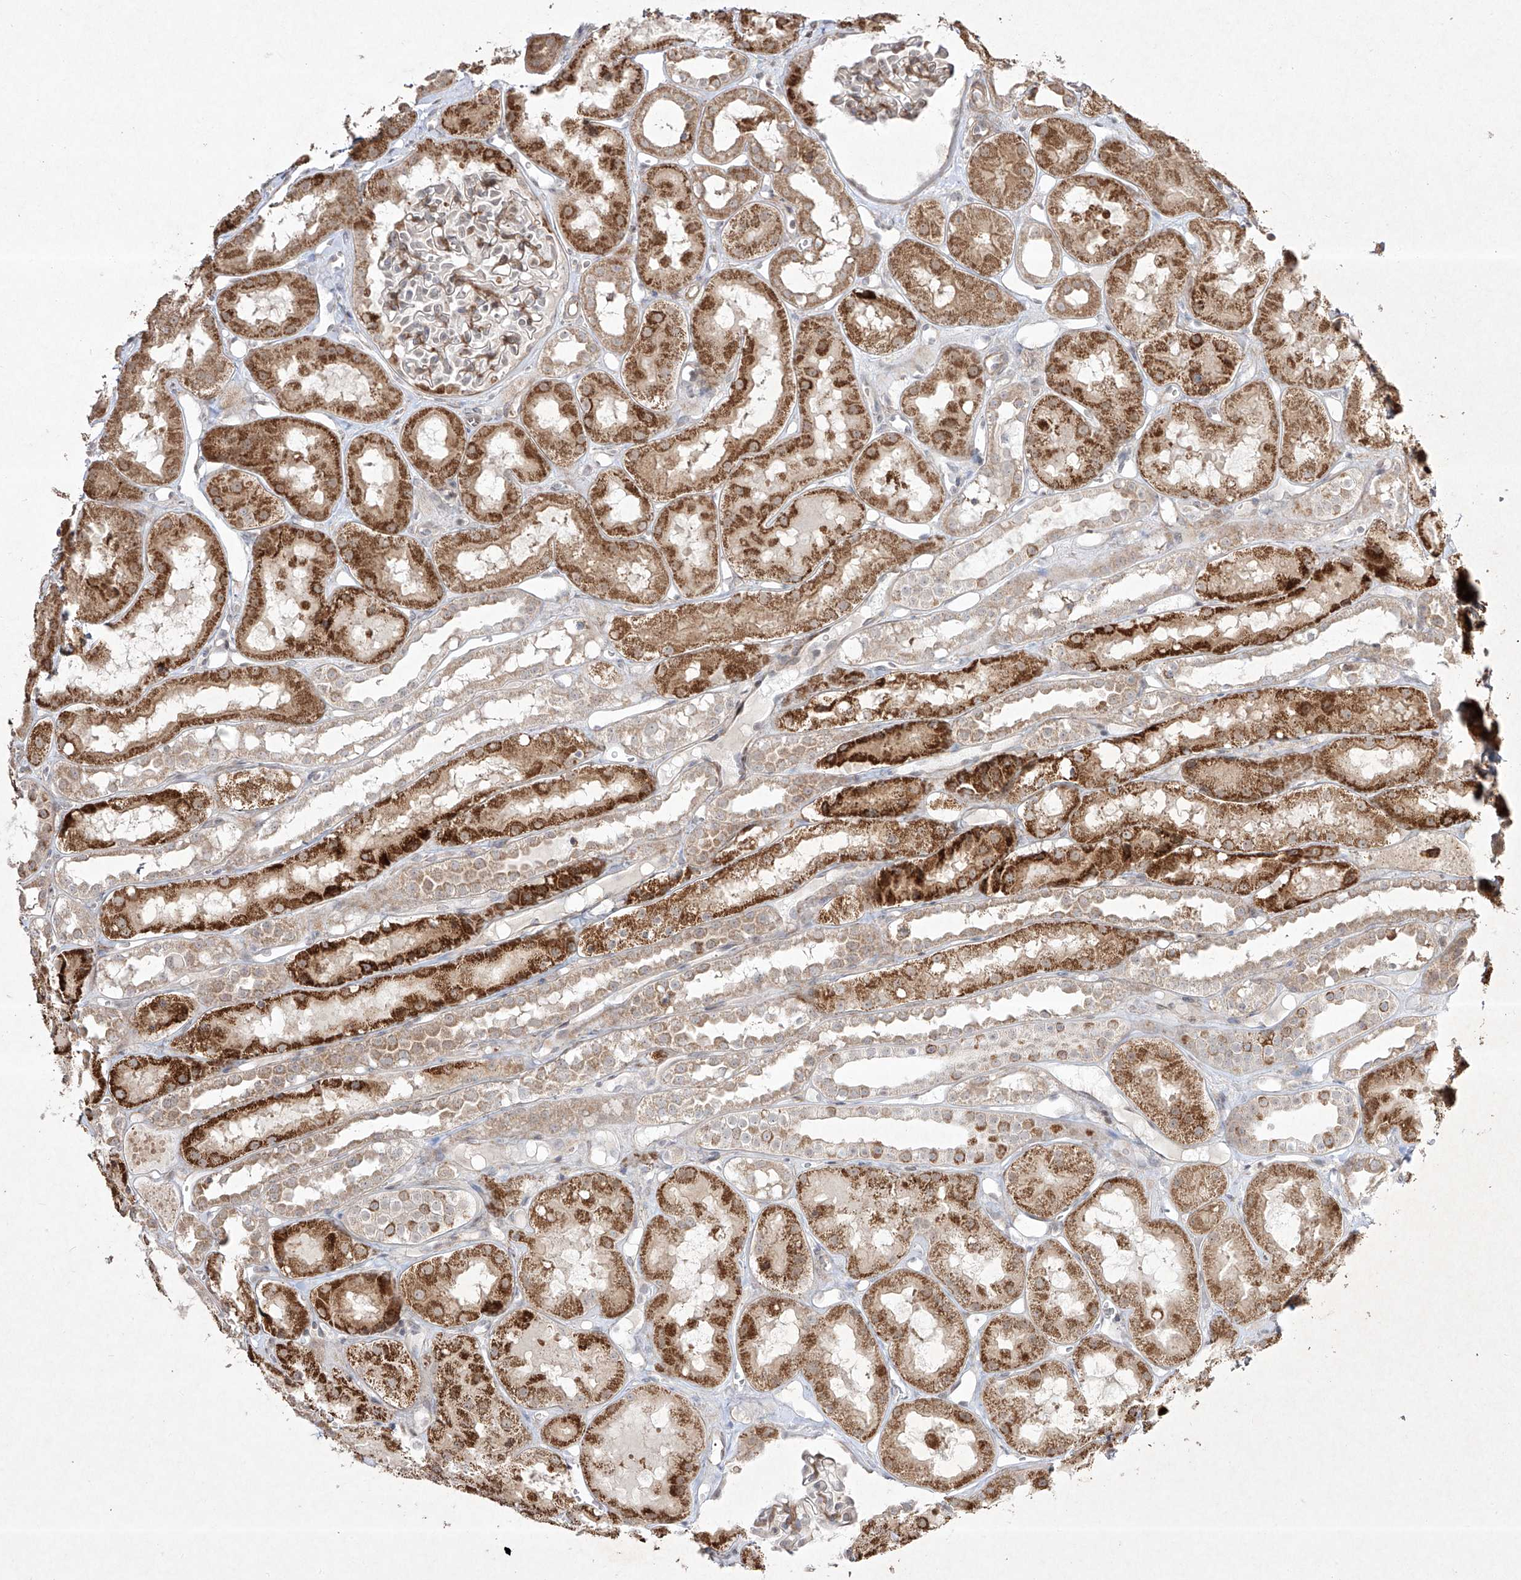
{"staining": {"intensity": "moderate", "quantity": "<25%", "location": "cytoplasmic/membranous"}, "tissue": "kidney", "cell_type": "Cells in glomeruli", "image_type": "normal", "snomed": [{"axis": "morphology", "description": "Normal tissue, NOS"}, {"axis": "topography", "description": "Kidney"}], "caption": "Human kidney stained with a protein marker shows moderate staining in cells in glomeruli.", "gene": "KDM1B", "patient": {"sex": "male", "age": 16}}